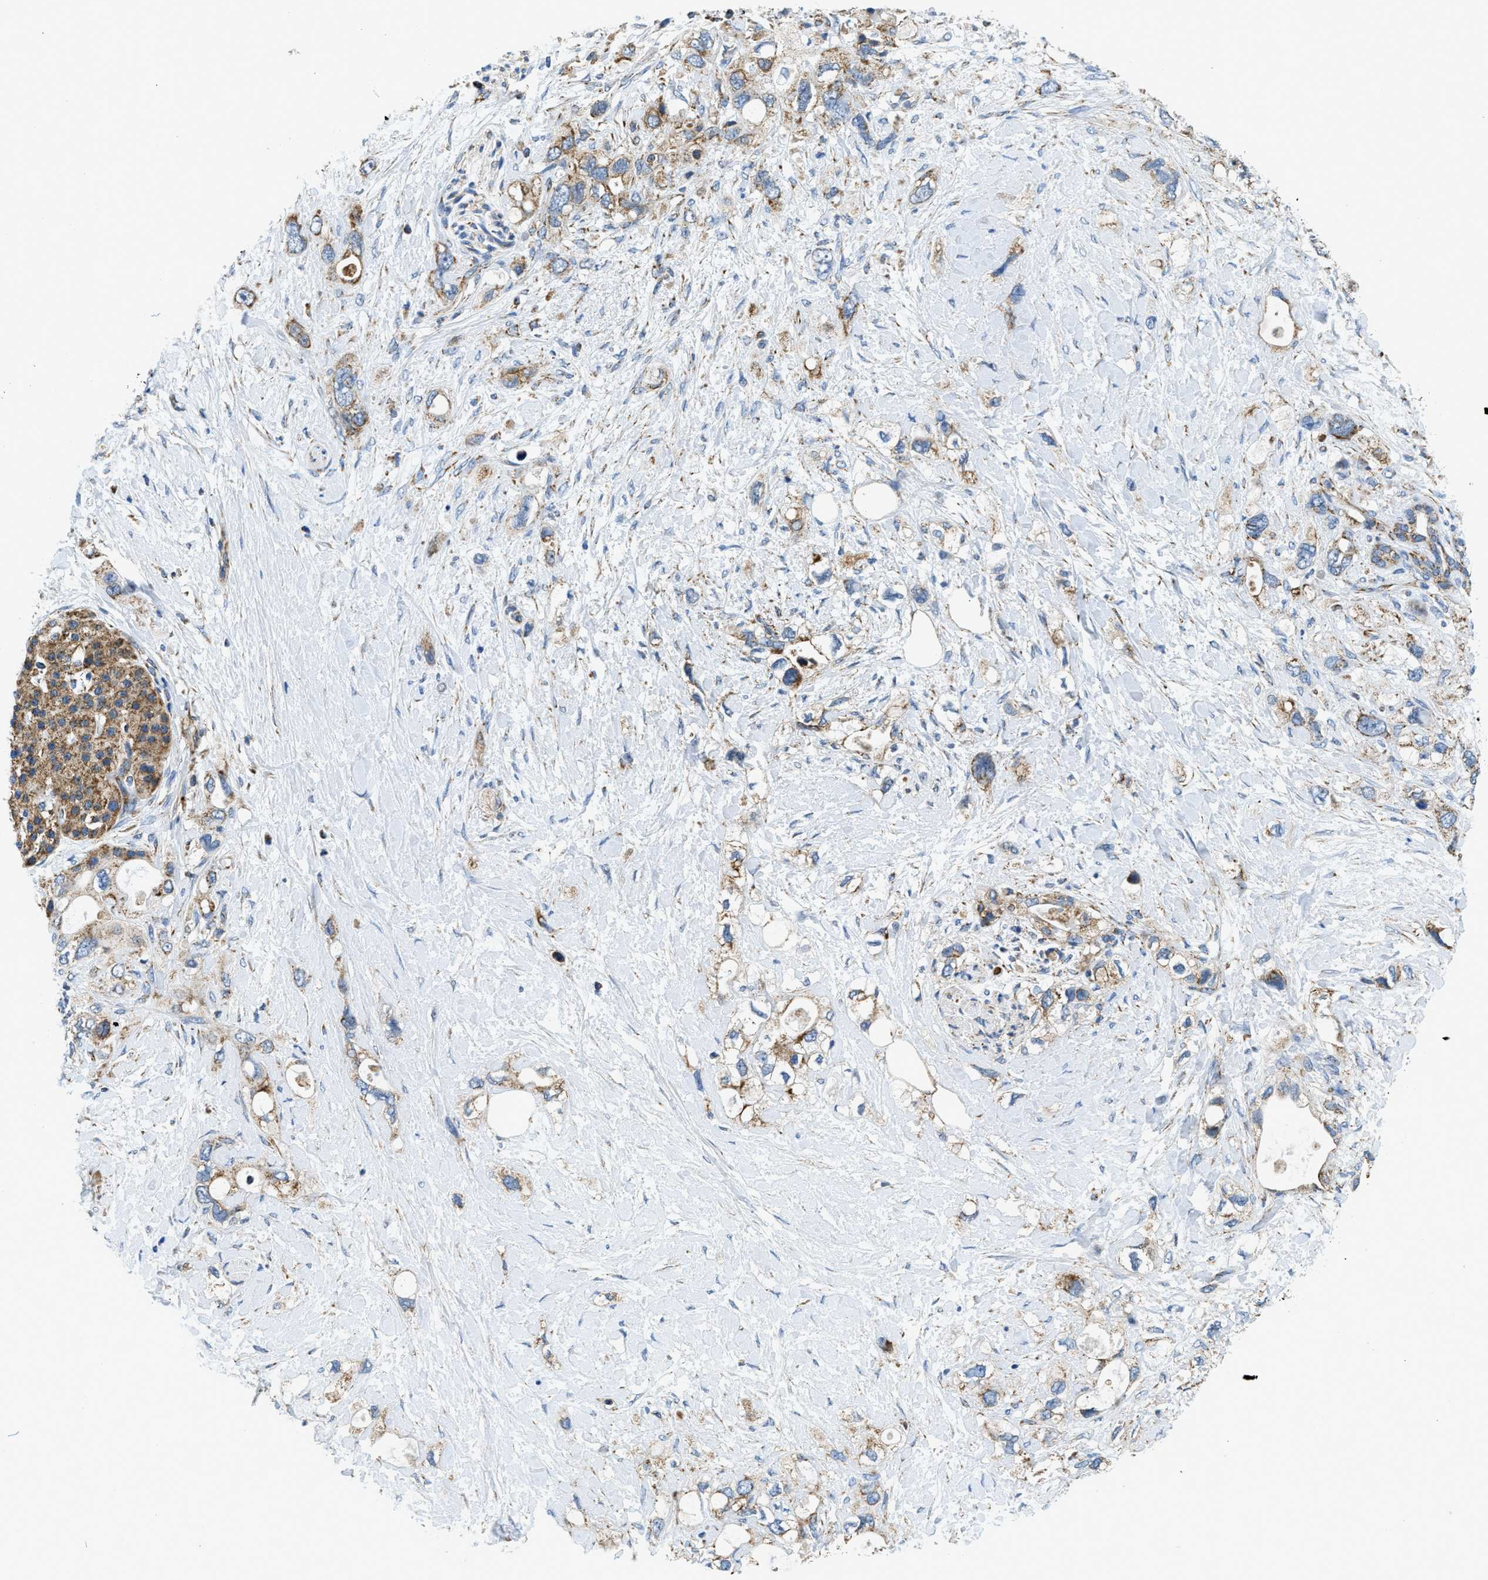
{"staining": {"intensity": "moderate", "quantity": "25%-75%", "location": "cytoplasmic/membranous"}, "tissue": "pancreatic cancer", "cell_type": "Tumor cells", "image_type": "cancer", "snomed": [{"axis": "morphology", "description": "Adenocarcinoma, NOS"}, {"axis": "topography", "description": "Pancreas"}], "caption": "Human pancreatic cancer stained for a protein (brown) exhibits moderate cytoplasmic/membranous positive positivity in approximately 25%-75% of tumor cells.", "gene": "STK33", "patient": {"sex": "female", "age": 56}}